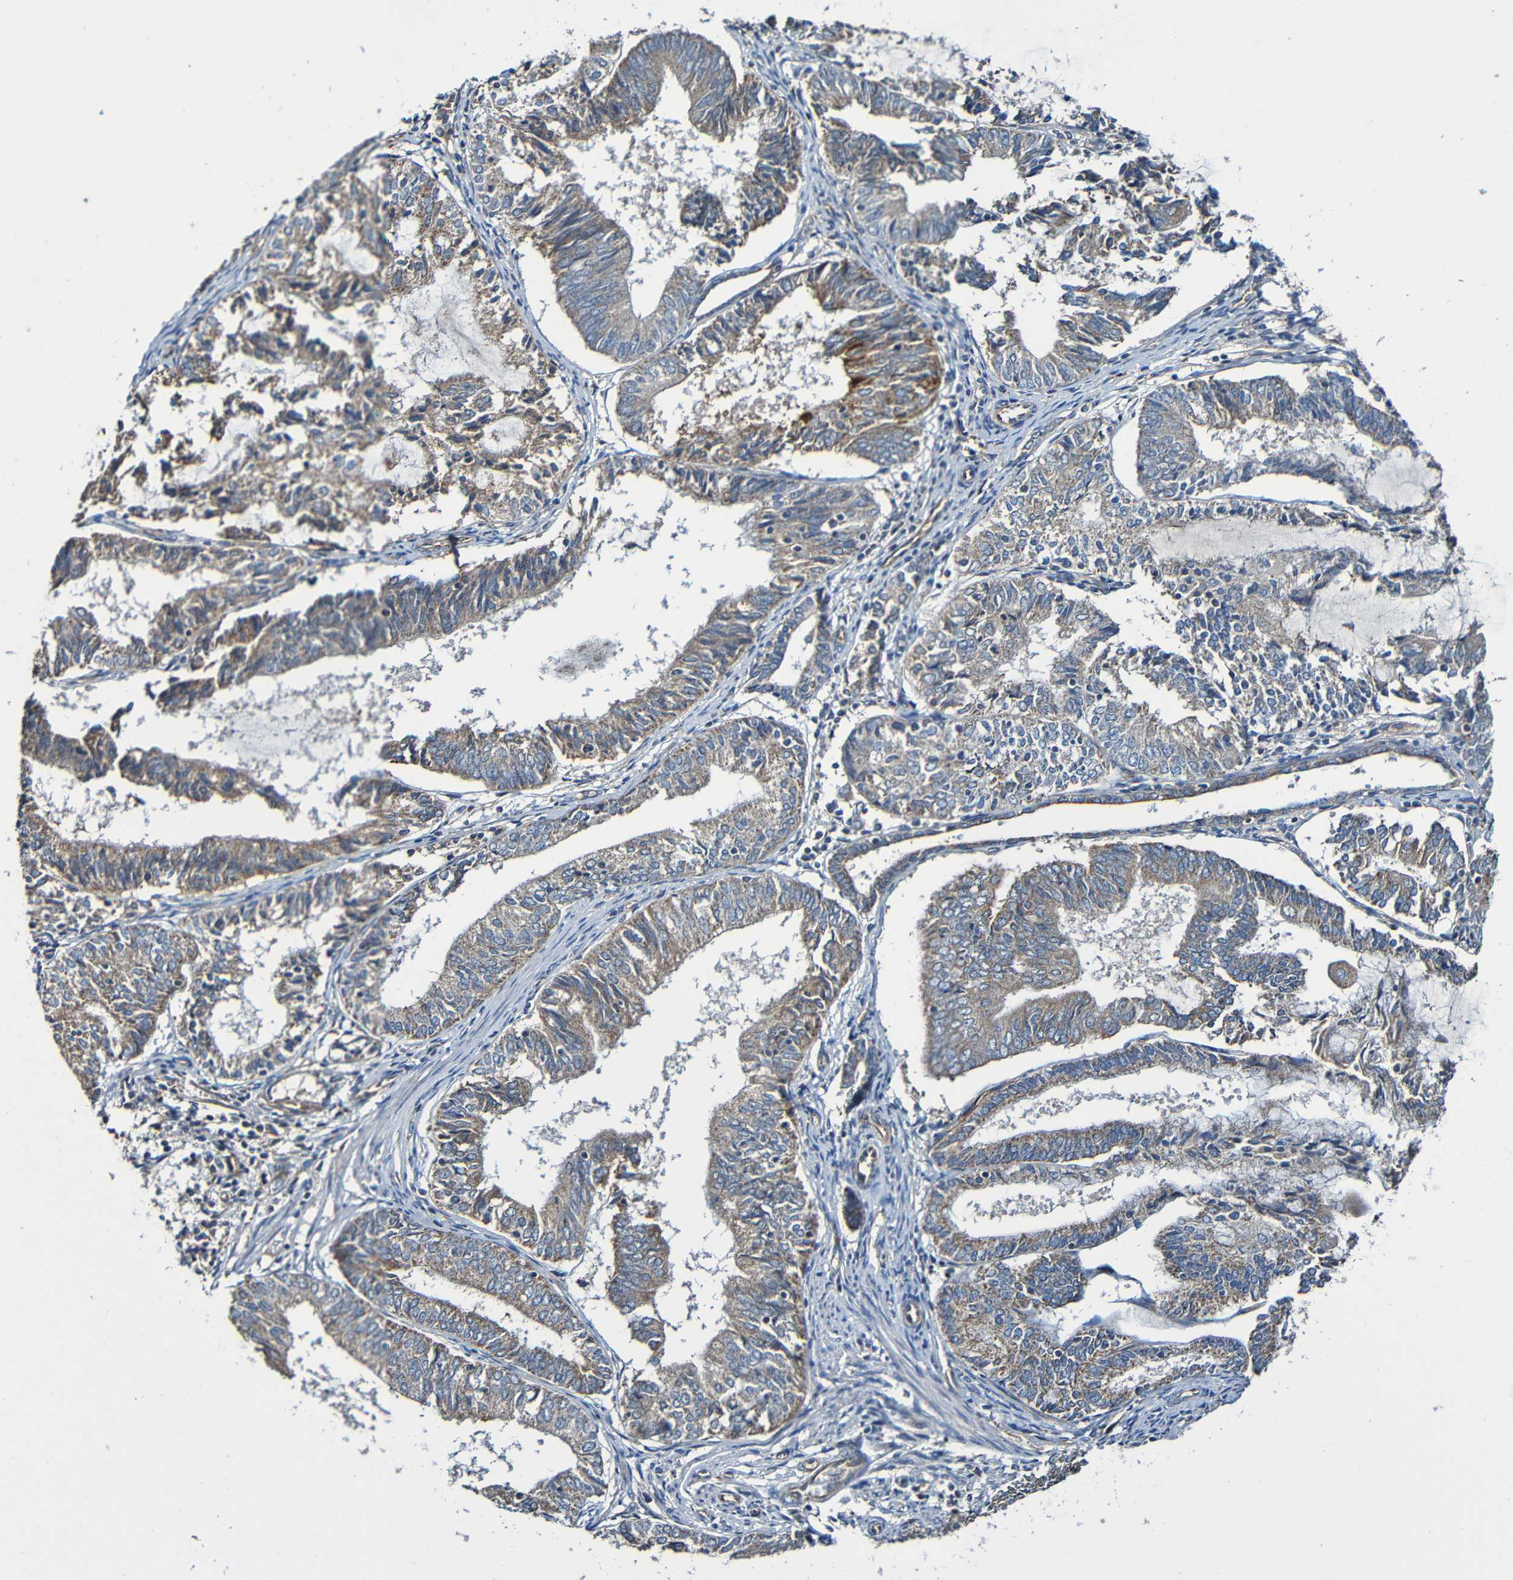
{"staining": {"intensity": "moderate", "quantity": "25%-75%", "location": "cytoplasmic/membranous"}, "tissue": "endometrial cancer", "cell_type": "Tumor cells", "image_type": "cancer", "snomed": [{"axis": "morphology", "description": "Adenocarcinoma, NOS"}, {"axis": "topography", "description": "Endometrium"}], "caption": "Endometrial adenocarcinoma tissue exhibits moderate cytoplasmic/membranous expression in approximately 25%-75% of tumor cells, visualized by immunohistochemistry.", "gene": "ADAM15", "patient": {"sex": "female", "age": 81}}